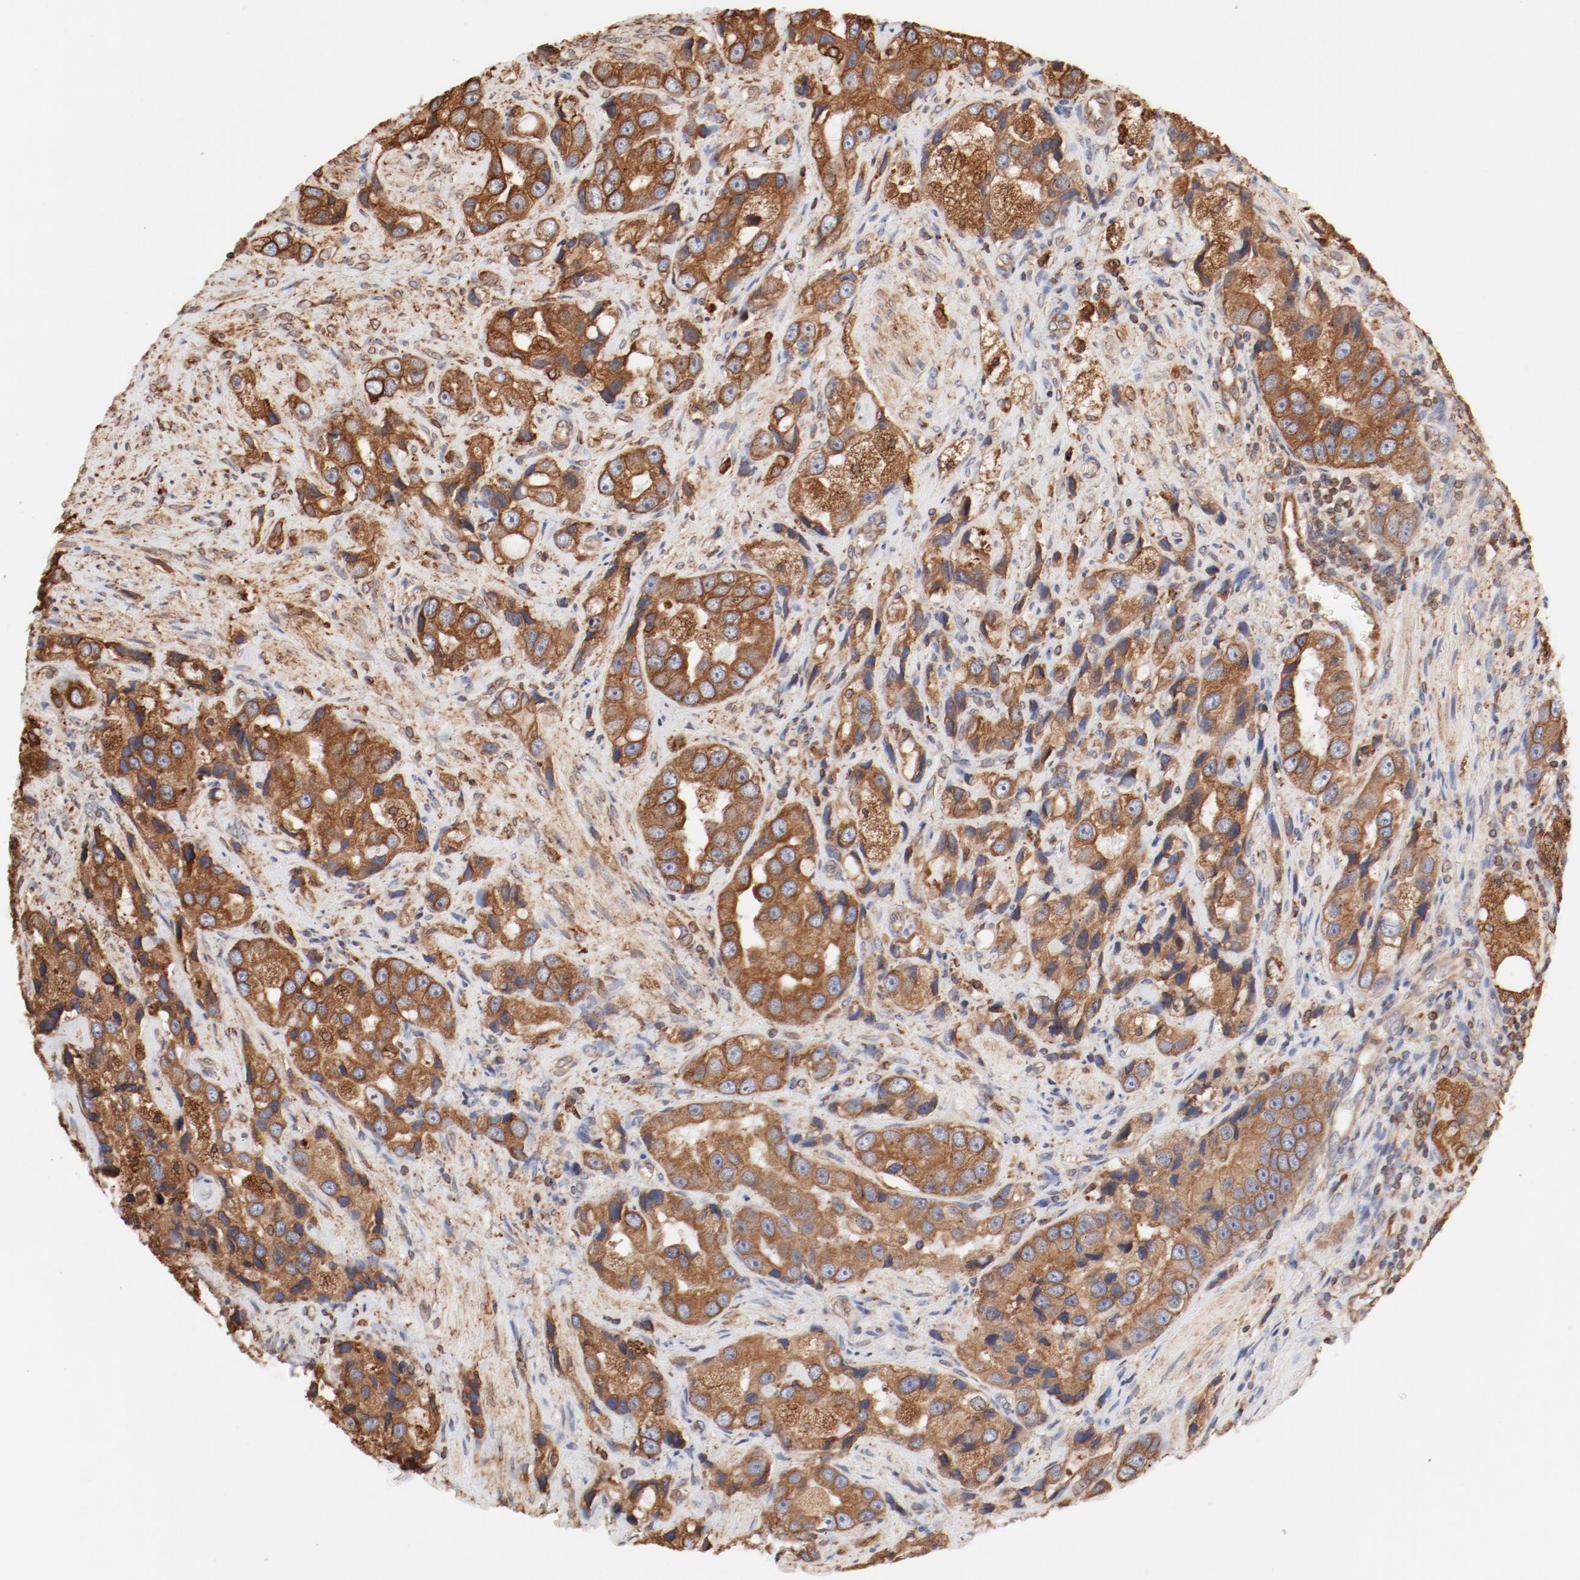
{"staining": {"intensity": "moderate", "quantity": "25%-75%", "location": "cytoplasmic/membranous"}, "tissue": "prostate cancer", "cell_type": "Tumor cells", "image_type": "cancer", "snomed": [{"axis": "morphology", "description": "Adenocarcinoma, High grade"}, {"axis": "topography", "description": "Prostate"}], "caption": "Protein staining demonstrates moderate cytoplasmic/membranous staining in about 25%-75% of tumor cells in prostate adenocarcinoma (high-grade).", "gene": "BCAP31", "patient": {"sex": "male", "age": 63}}